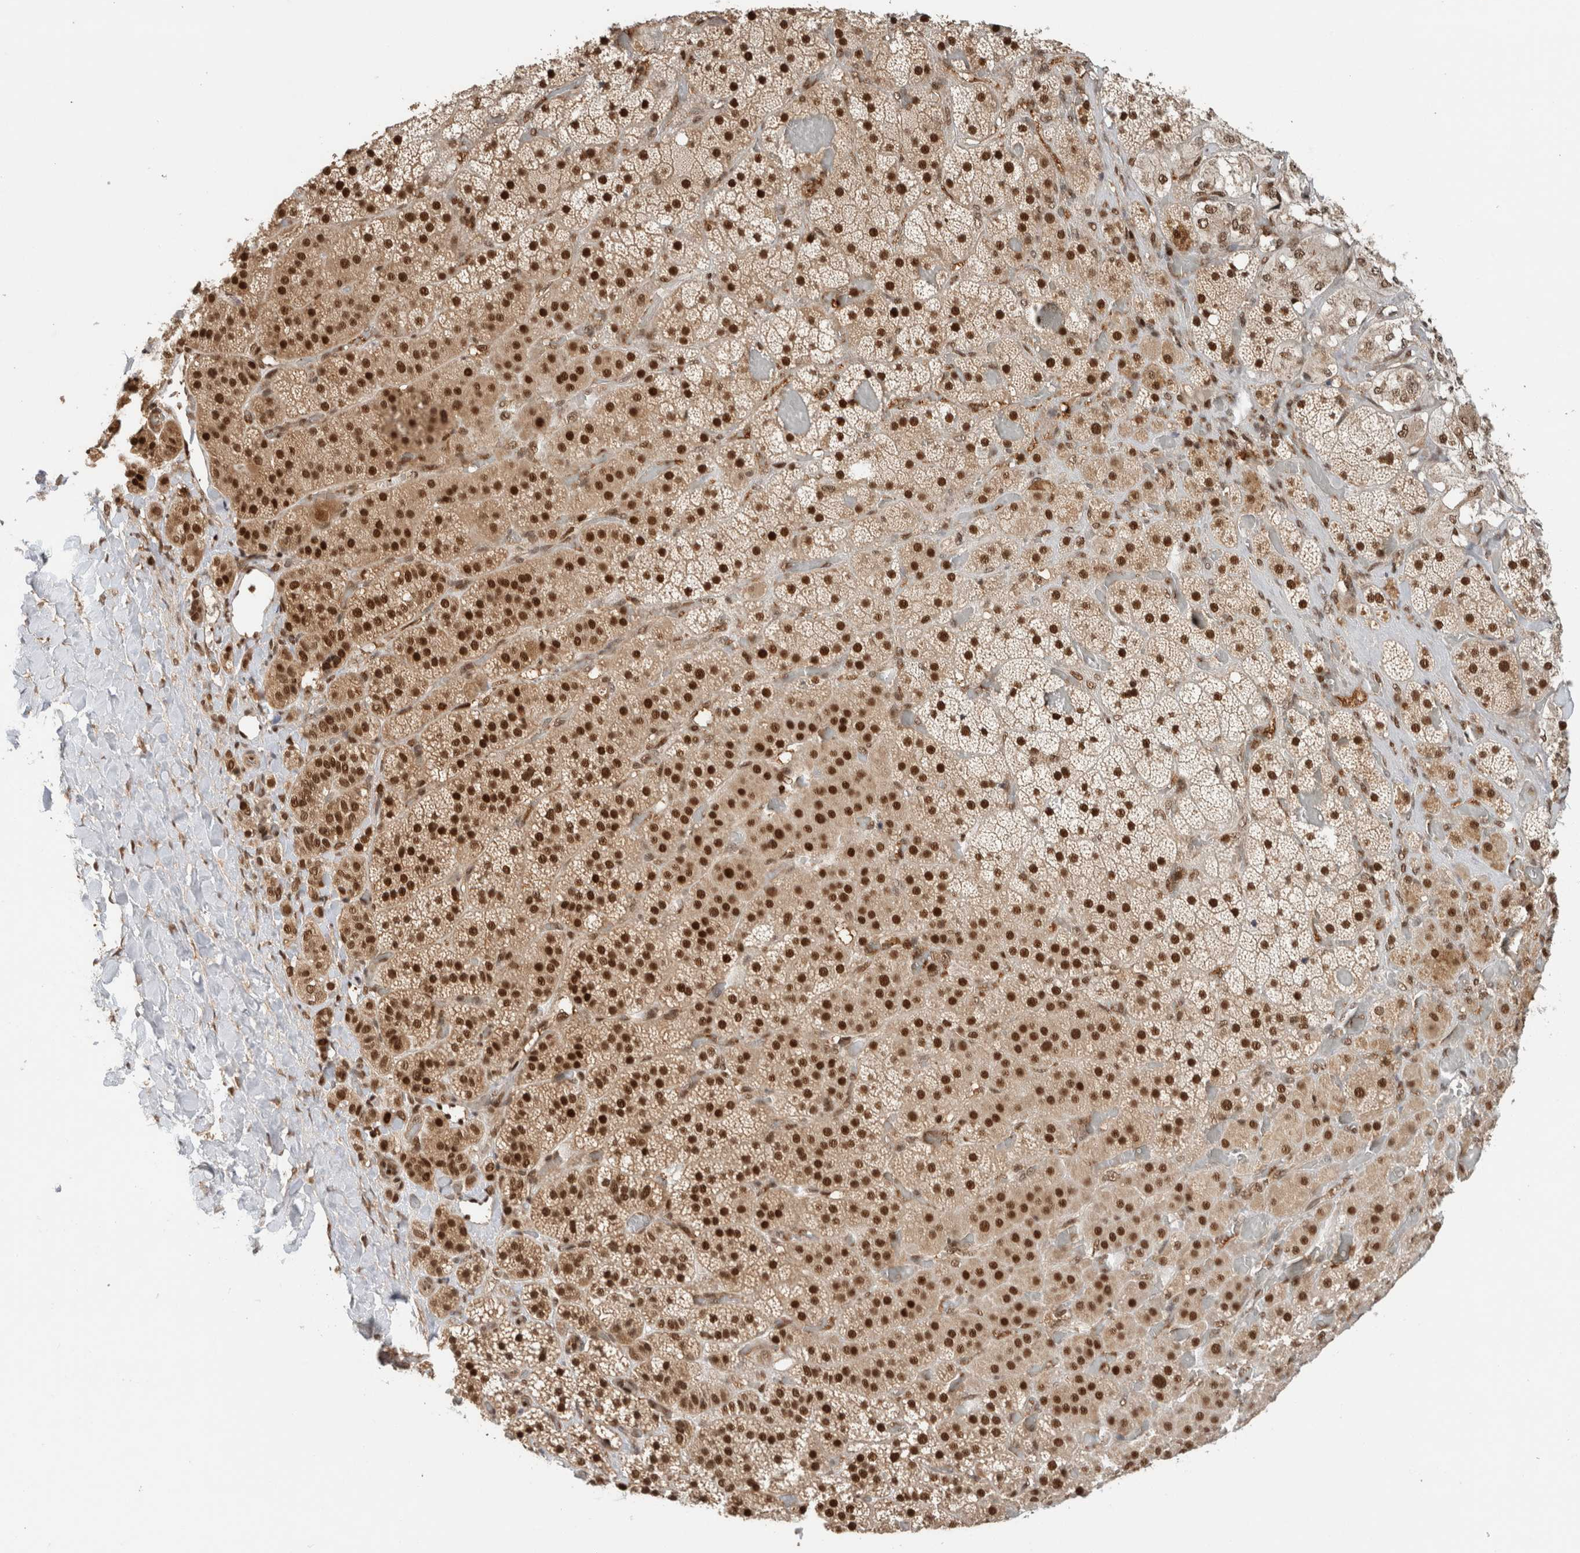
{"staining": {"intensity": "strong", "quantity": ">75%", "location": "cytoplasmic/membranous,nuclear"}, "tissue": "adrenal gland", "cell_type": "Glandular cells", "image_type": "normal", "snomed": [{"axis": "morphology", "description": "Normal tissue, NOS"}, {"axis": "topography", "description": "Adrenal gland"}], "caption": "DAB immunohistochemical staining of unremarkable adrenal gland shows strong cytoplasmic/membranous,nuclear protein expression in approximately >75% of glandular cells. The protein is stained brown, and the nuclei are stained in blue (DAB (3,3'-diaminobenzidine) IHC with brightfield microscopy, high magnification).", "gene": "SNRNP40", "patient": {"sex": "male", "age": 57}}